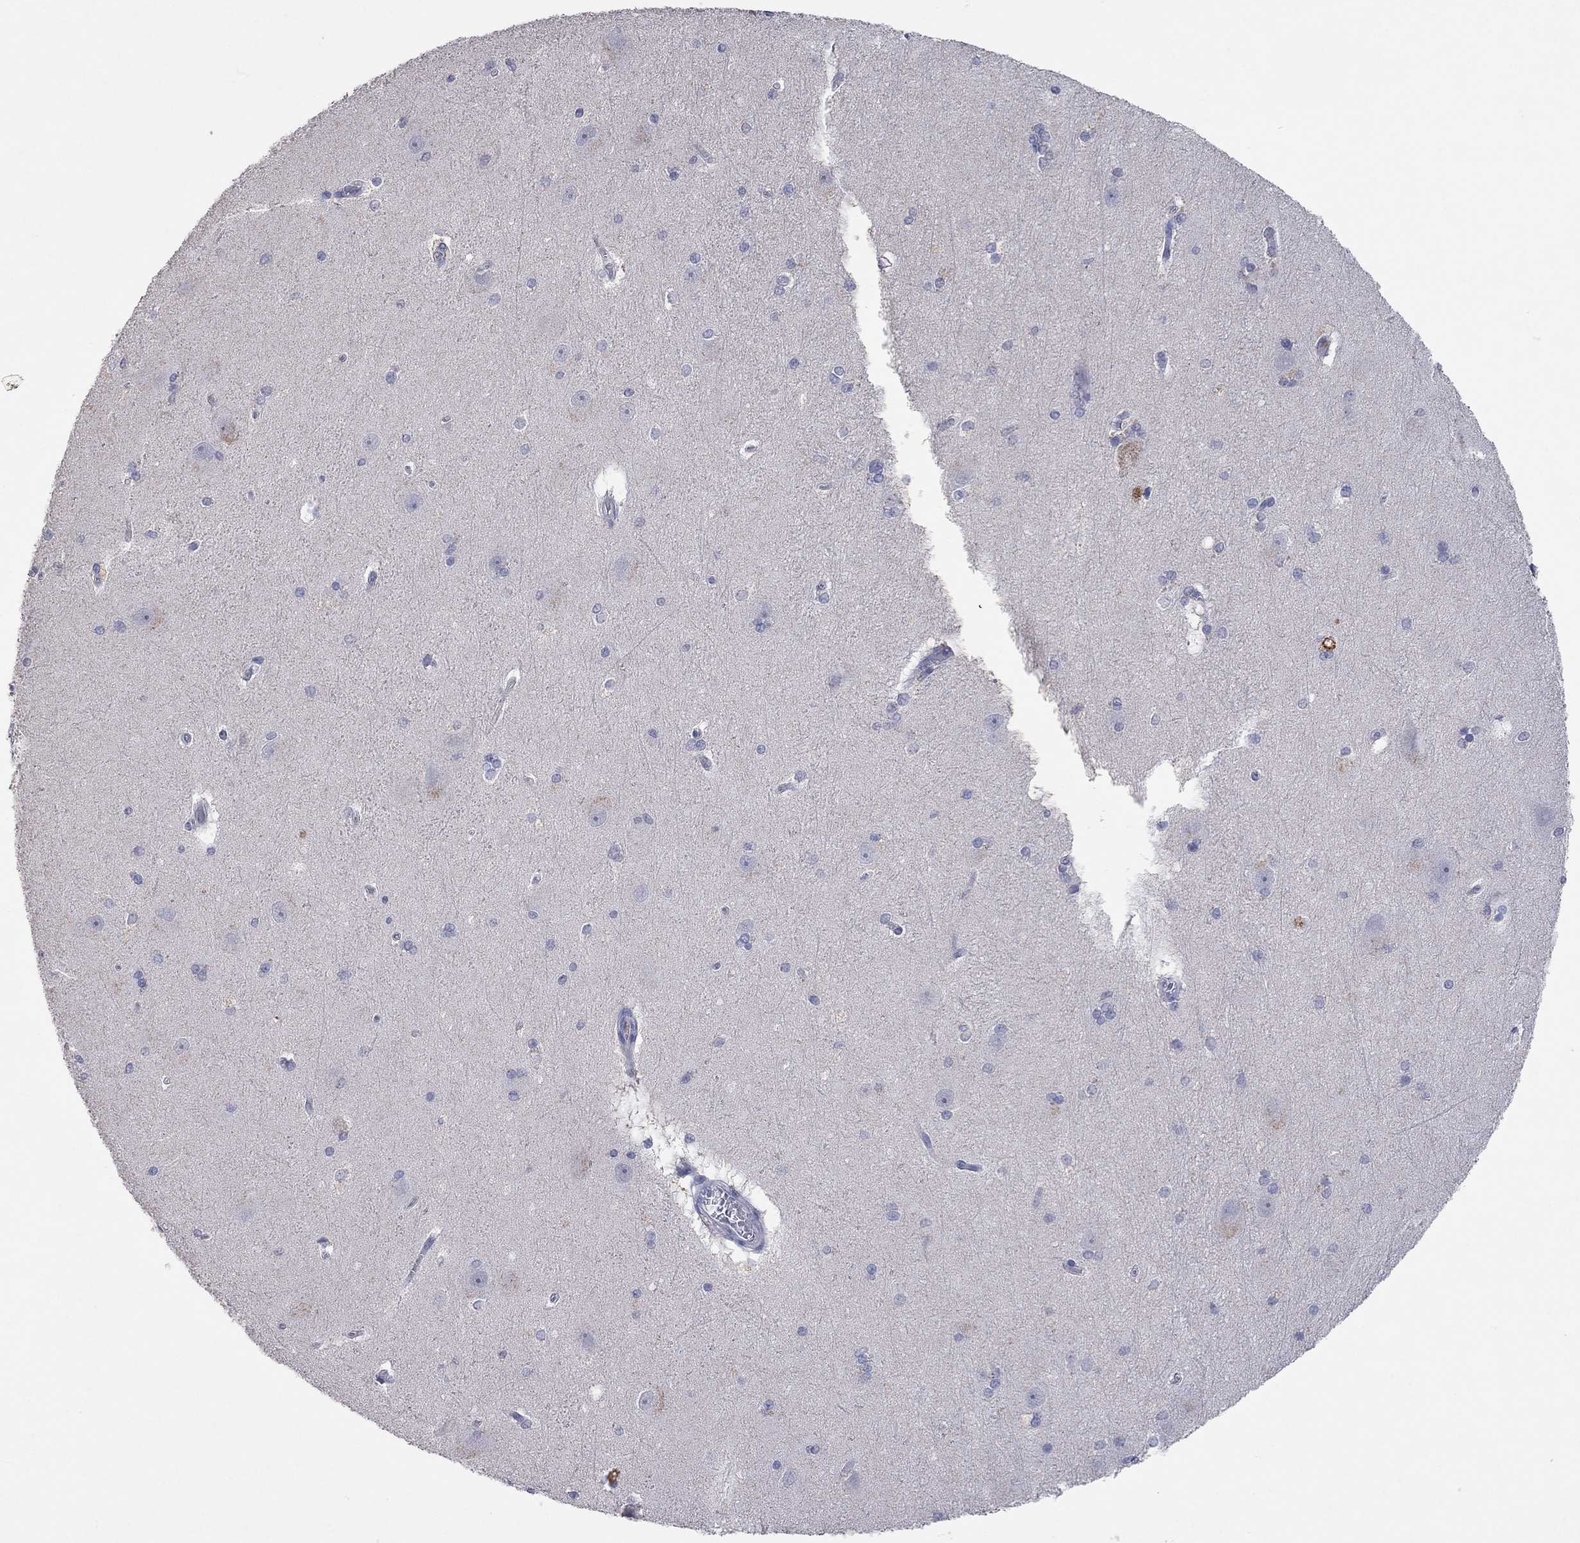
{"staining": {"intensity": "negative", "quantity": "none", "location": "none"}, "tissue": "hippocampus", "cell_type": "Glial cells", "image_type": "normal", "snomed": [{"axis": "morphology", "description": "Normal tissue, NOS"}, {"axis": "topography", "description": "Cerebral cortex"}, {"axis": "topography", "description": "Hippocampus"}], "caption": "IHC of unremarkable hippocampus shows no staining in glial cells.", "gene": "MMP13", "patient": {"sex": "female", "age": 19}}